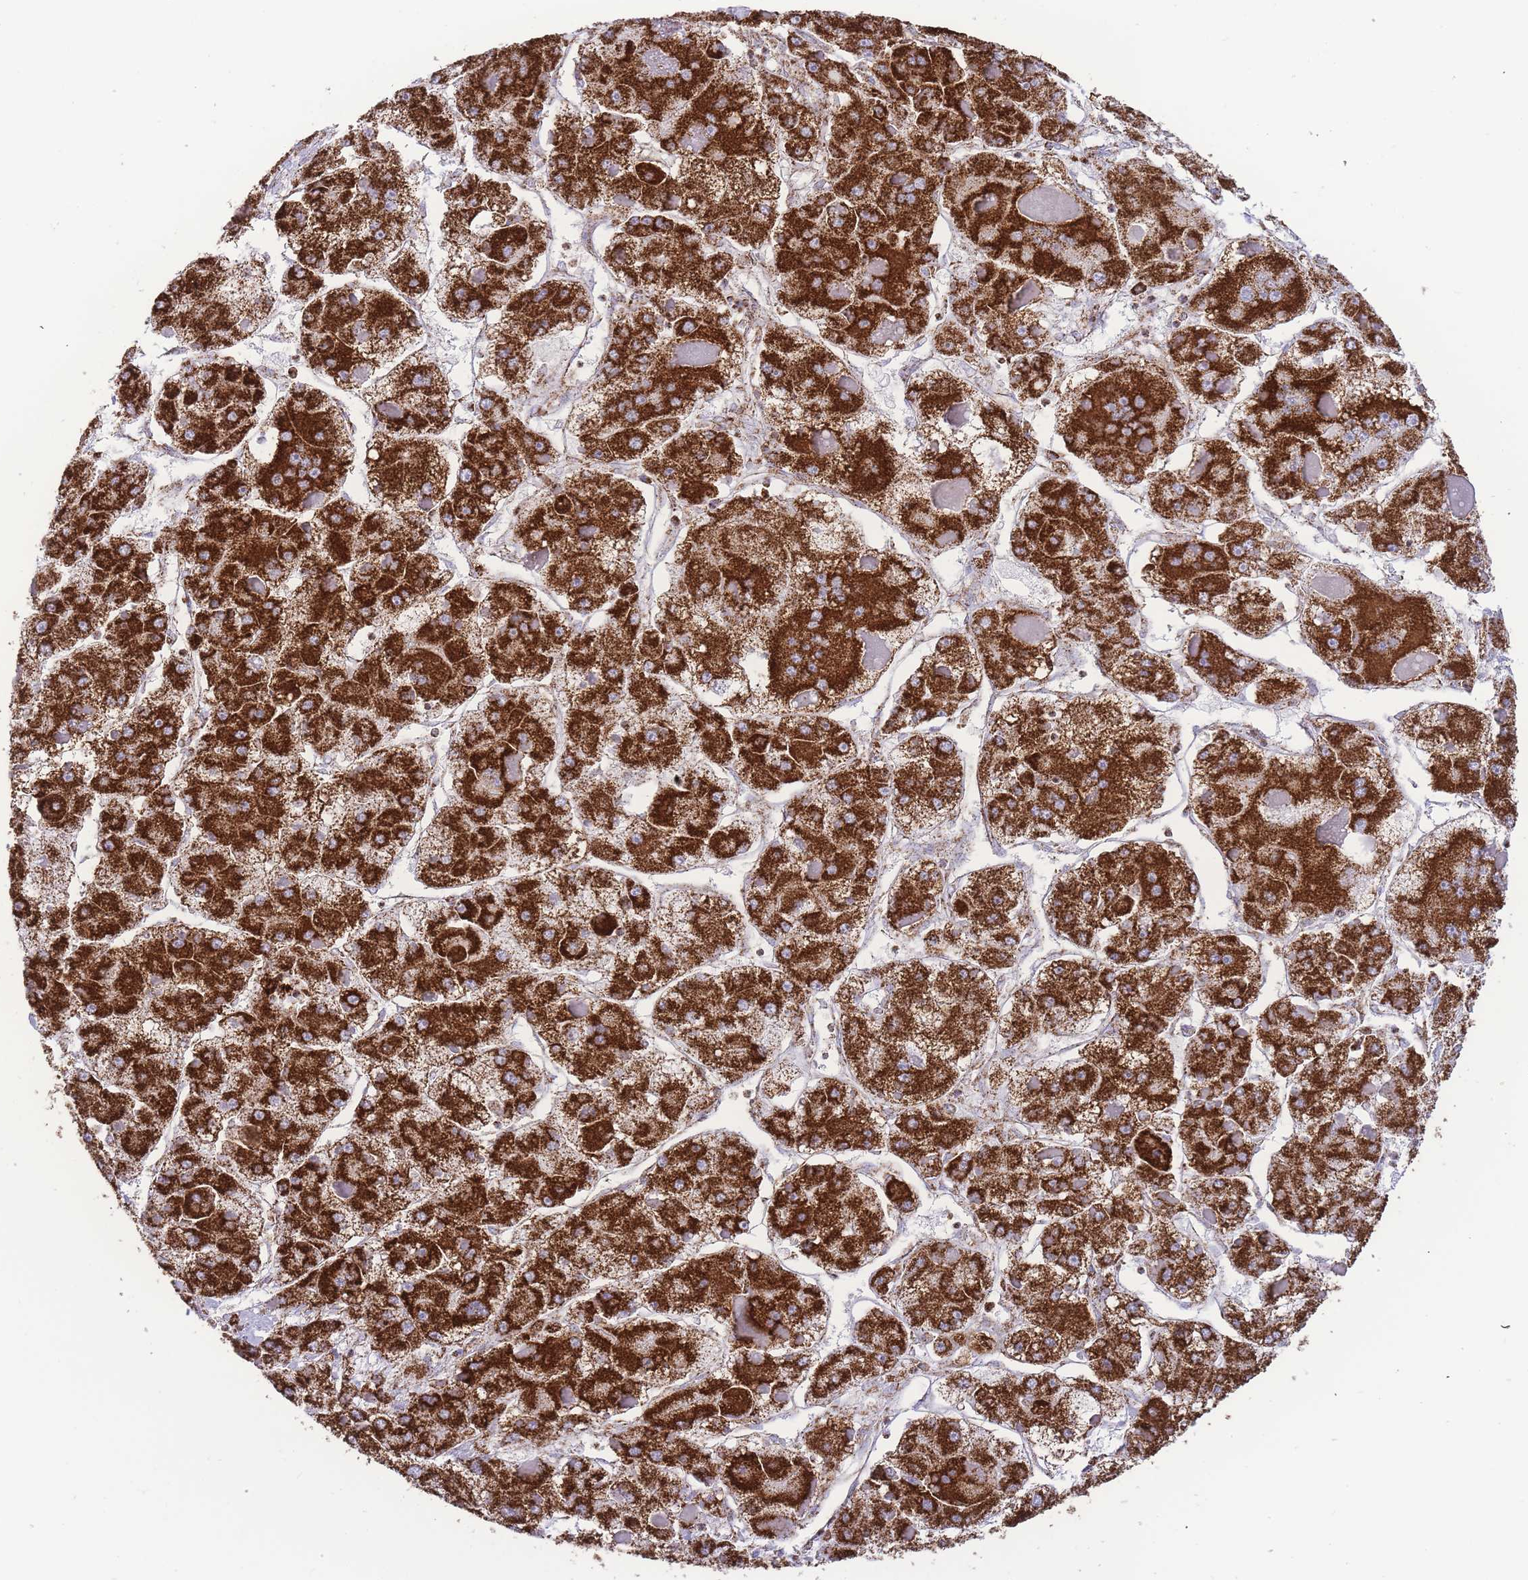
{"staining": {"intensity": "strong", "quantity": ">75%", "location": "cytoplasmic/membranous"}, "tissue": "liver cancer", "cell_type": "Tumor cells", "image_type": "cancer", "snomed": [{"axis": "morphology", "description": "Carcinoma, Hepatocellular, NOS"}, {"axis": "topography", "description": "Liver"}], "caption": "Liver cancer stained with a brown dye exhibits strong cytoplasmic/membranous positive positivity in about >75% of tumor cells.", "gene": "GSTM1", "patient": {"sex": "female", "age": 73}}